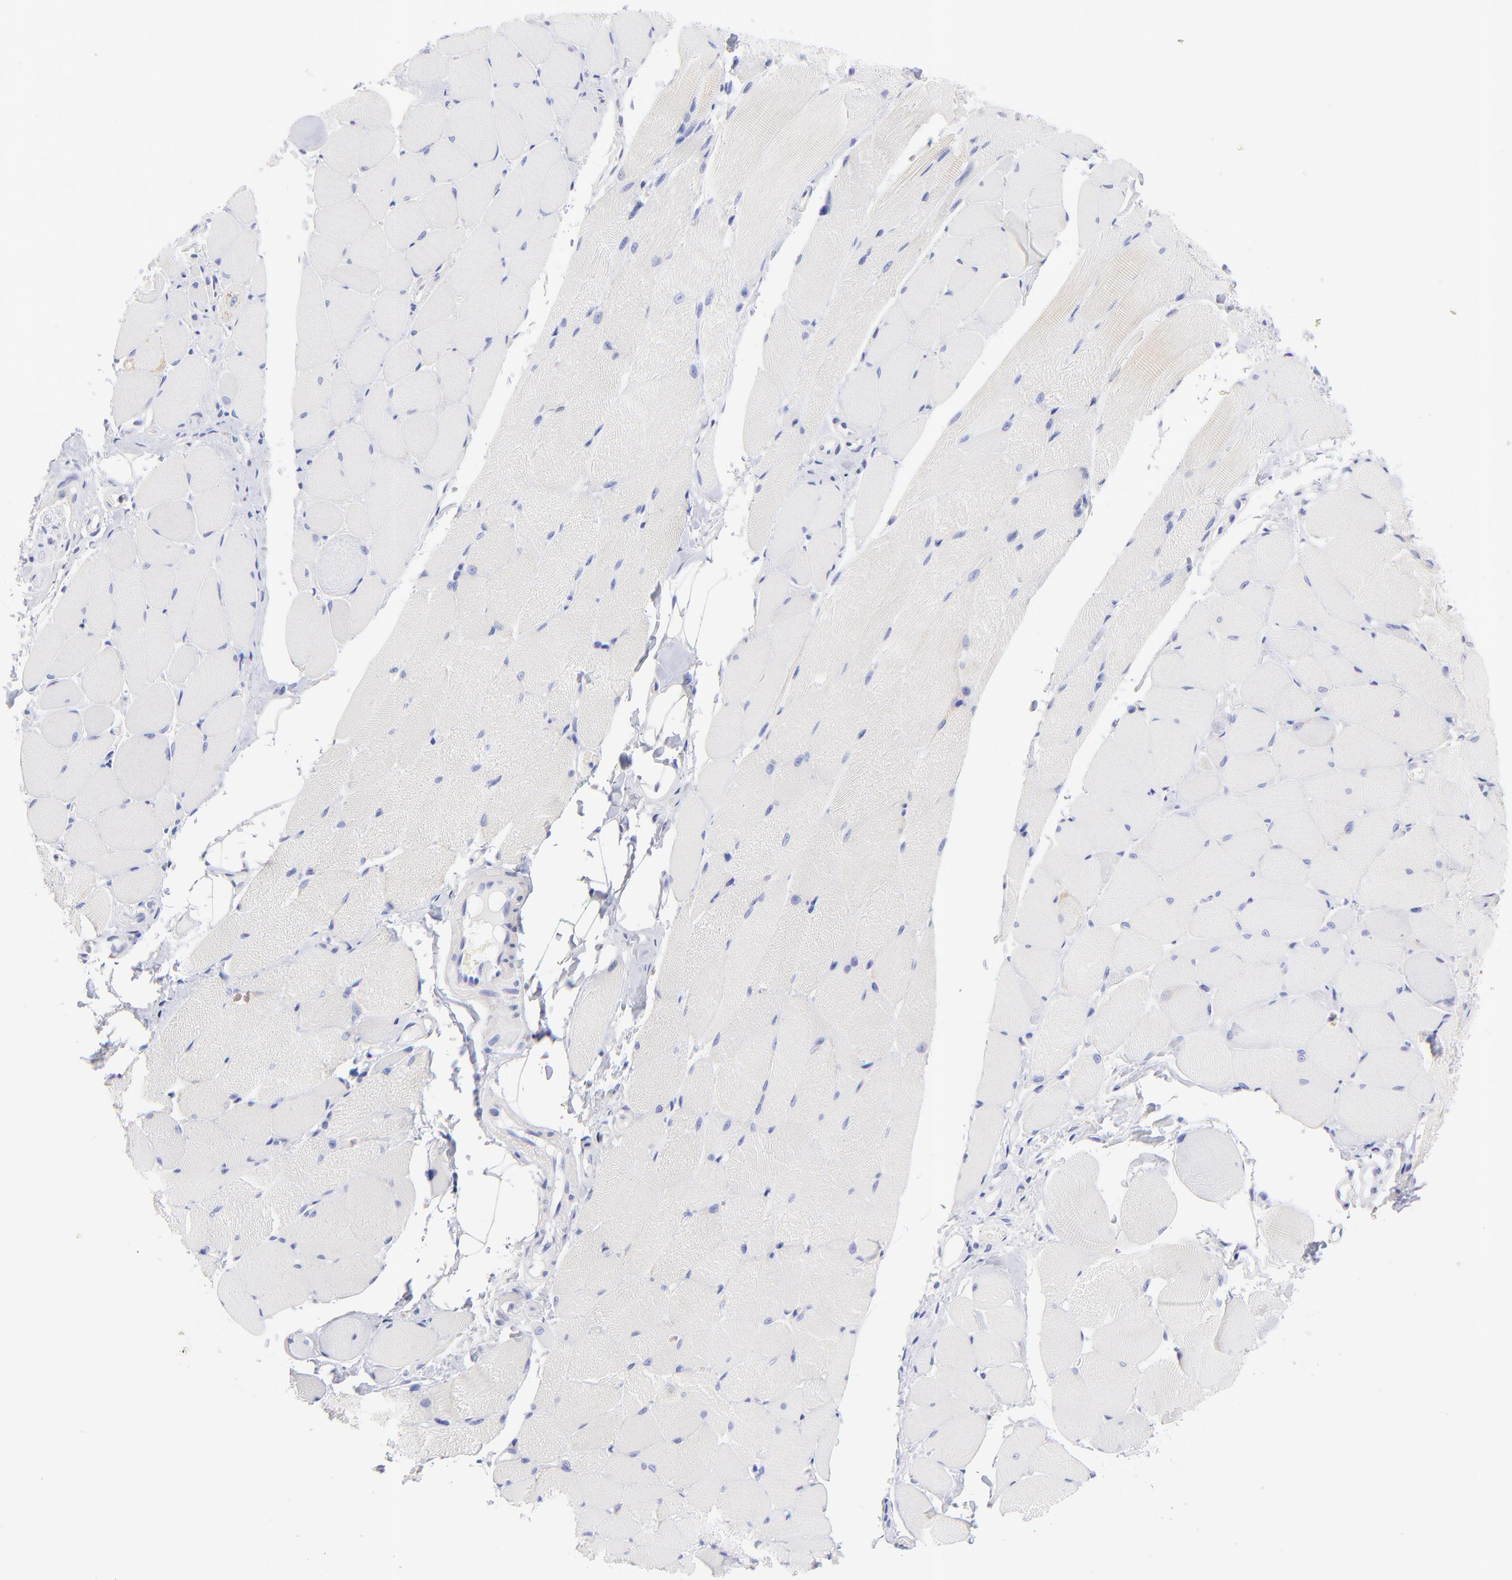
{"staining": {"intensity": "negative", "quantity": "none", "location": "none"}, "tissue": "skeletal muscle", "cell_type": "Myocytes", "image_type": "normal", "snomed": [{"axis": "morphology", "description": "Normal tissue, NOS"}, {"axis": "topography", "description": "Skeletal muscle"}, {"axis": "topography", "description": "Peripheral nerve tissue"}], "caption": "Immunohistochemical staining of normal skeletal muscle shows no significant expression in myocytes. (DAB (3,3'-diaminobenzidine) immunohistochemistry, high magnification).", "gene": "C1QTNF6", "patient": {"sex": "female", "age": 84}}